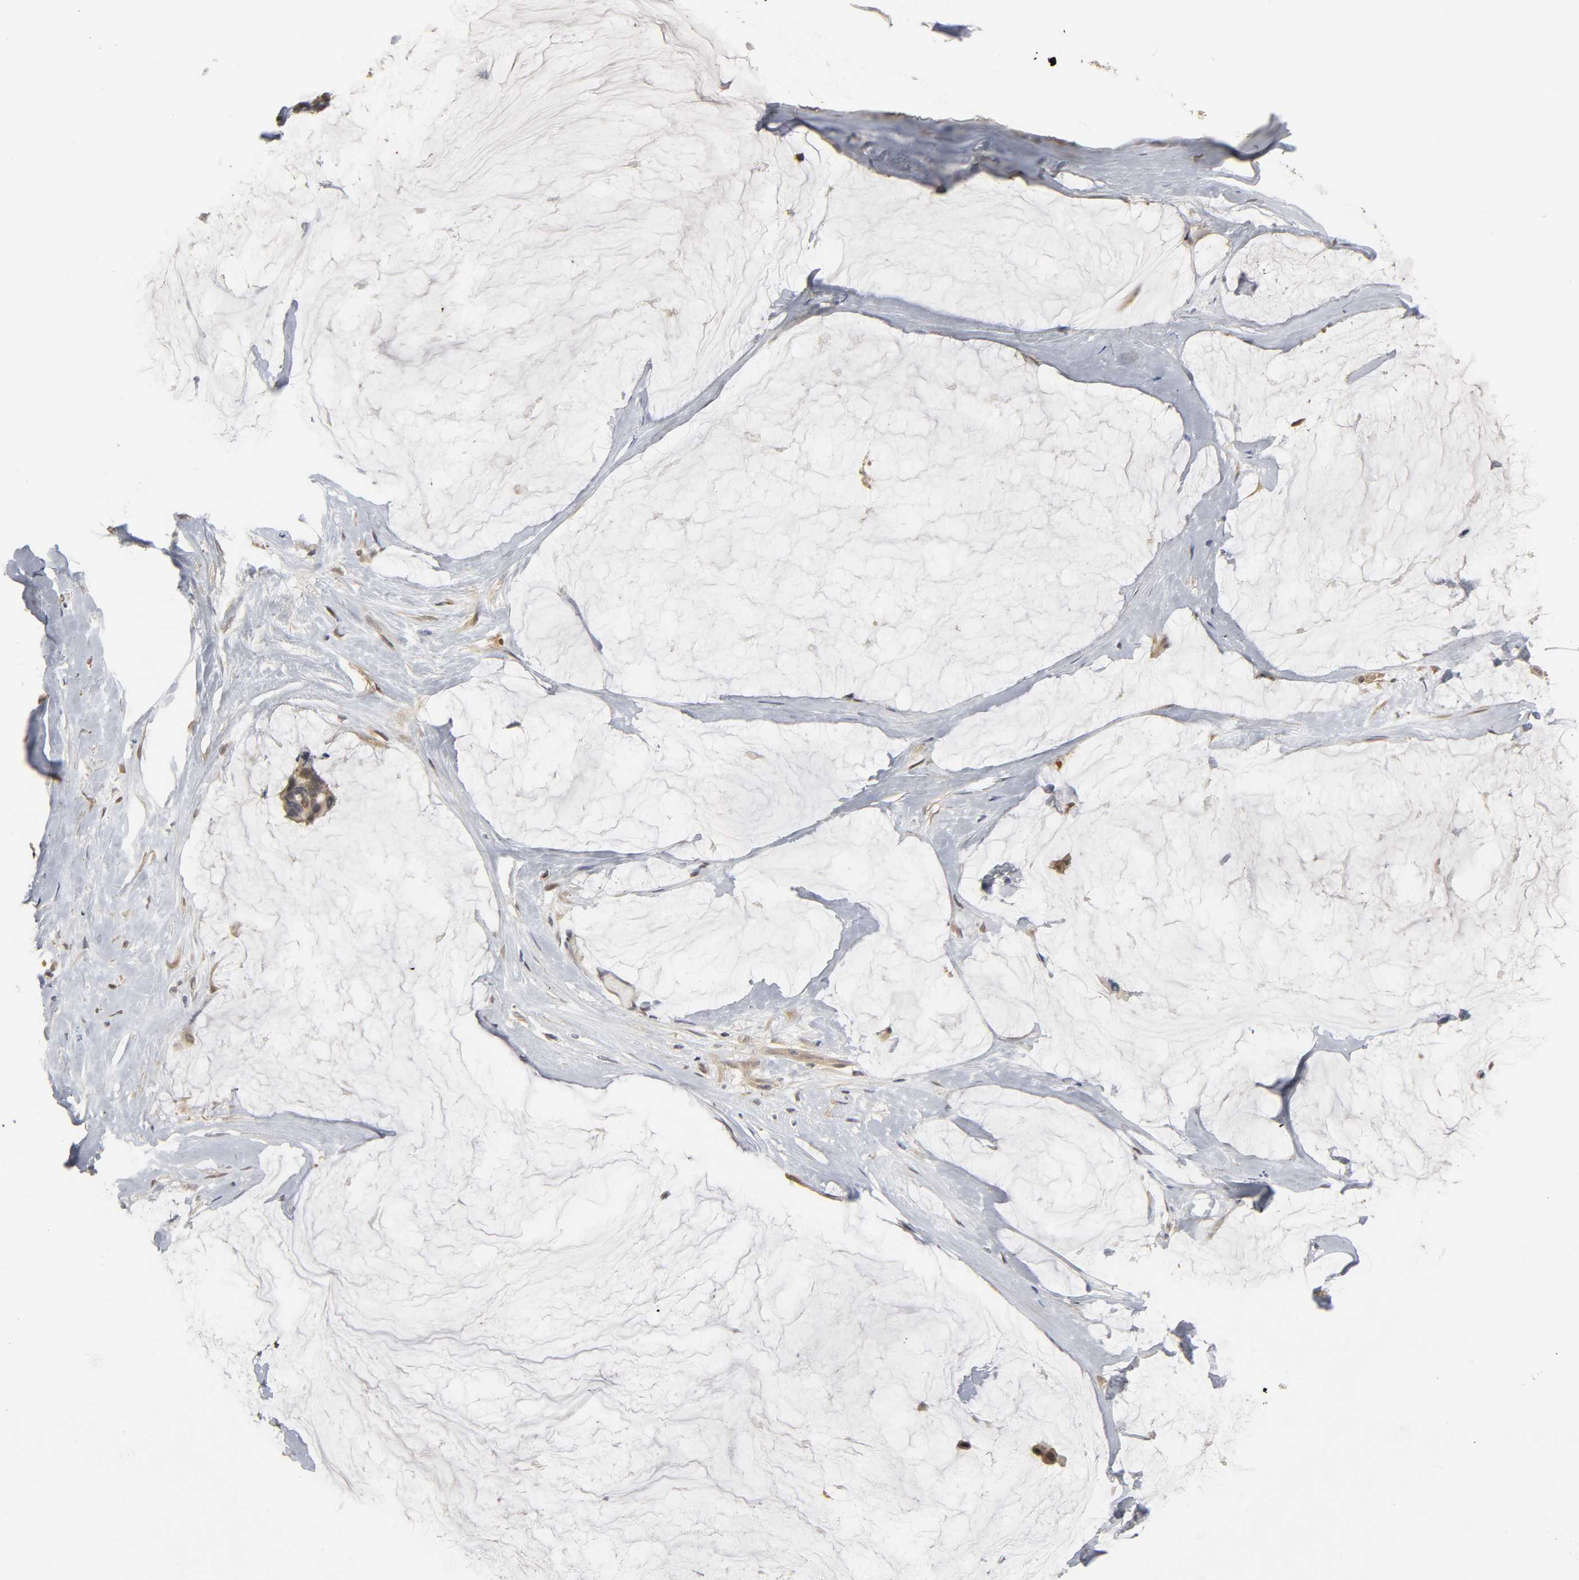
{"staining": {"intensity": "moderate", "quantity": ">75%", "location": "cytoplasmic/membranous,nuclear"}, "tissue": "ovarian cancer", "cell_type": "Tumor cells", "image_type": "cancer", "snomed": [{"axis": "morphology", "description": "Cystadenocarcinoma, mucinous, NOS"}, {"axis": "topography", "description": "Ovary"}], "caption": "Protein expression analysis of human ovarian cancer (mucinous cystadenocarcinoma) reveals moderate cytoplasmic/membranous and nuclear positivity in about >75% of tumor cells.", "gene": "PARK7", "patient": {"sex": "female", "age": 39}}